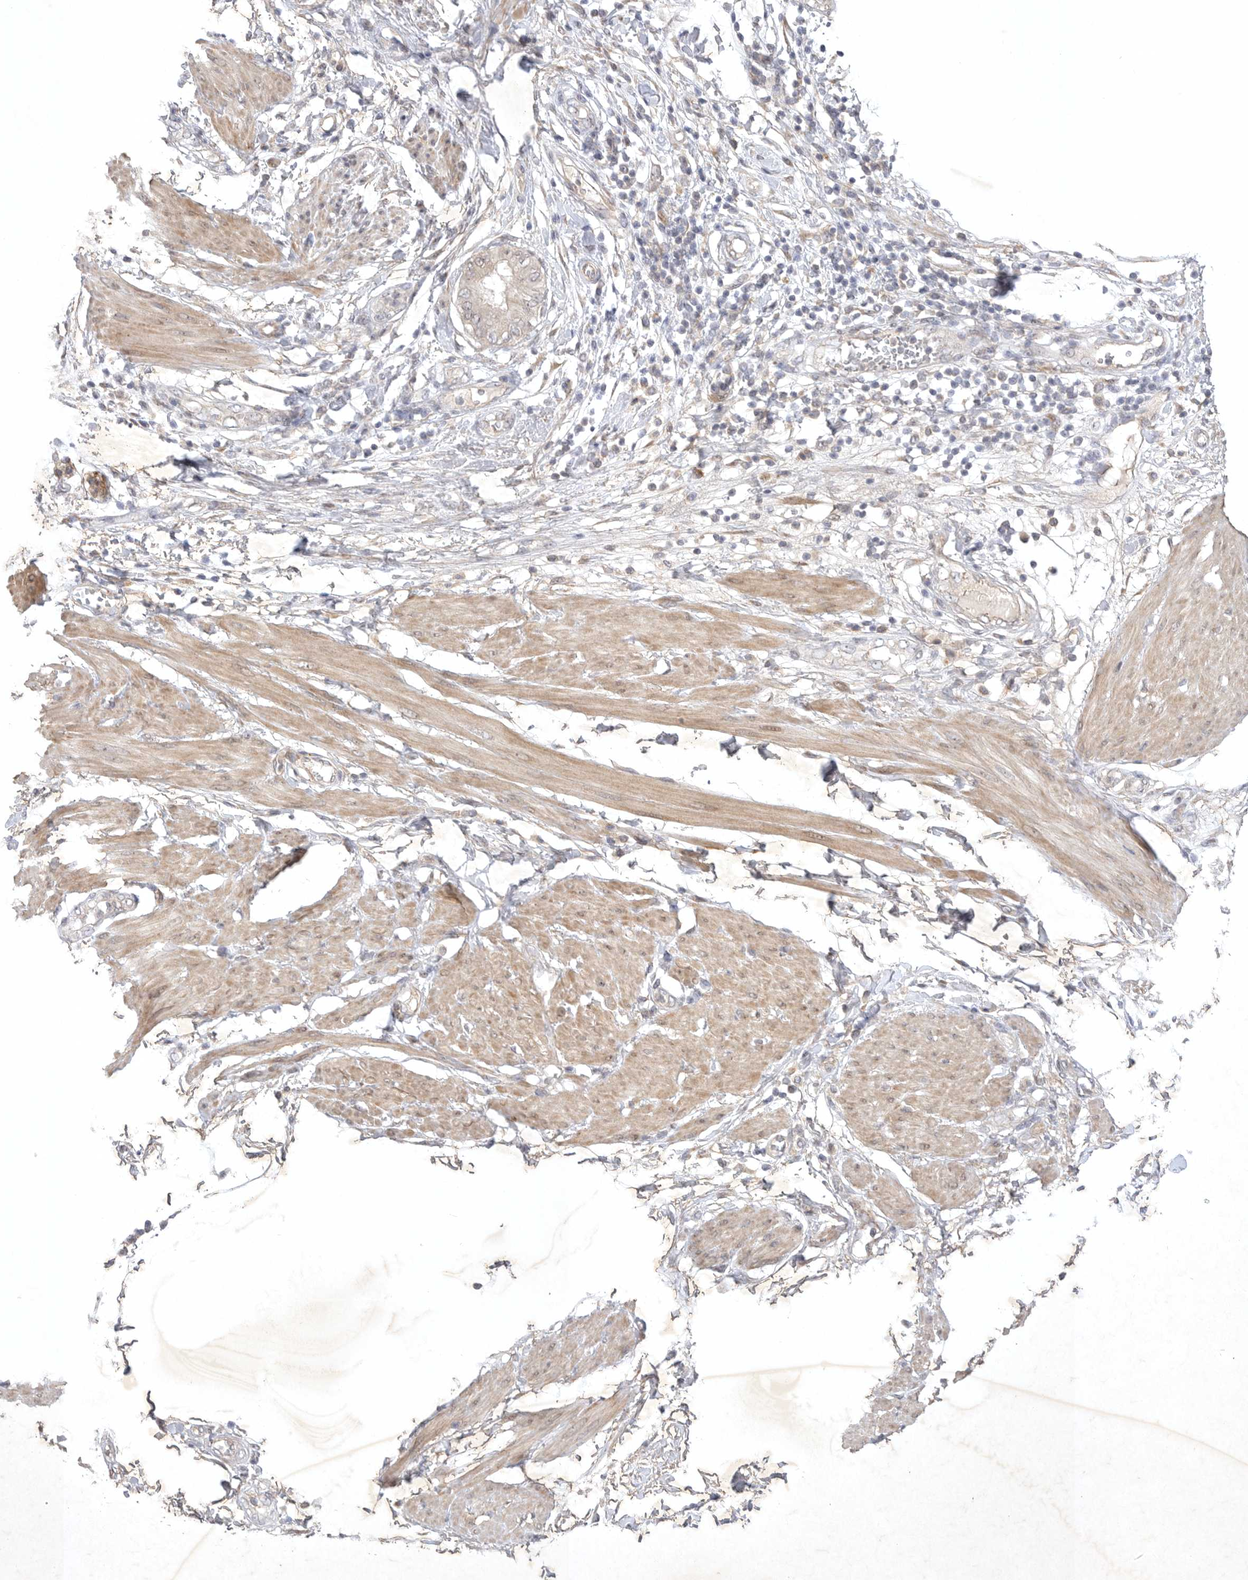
{"staining": {"intensity": "weak", "quantity": "<25%", "location": "cytoplasmic/membranous"}, "tissue": "pancreatic cancer", "cell_type": "Tumor cells", "image_type": "cancer", "snomed": [{"axis": "morphology", "description": "Normal tissue, NOS"}, {"axis": "morphology", "description": "Adenocarcinoma, NOS"}, {"axis": "topography", "description": "Pancreas"}, {"axis": "topography", "description": "Duodenum"}], "caption": "Immunohistochemical staining of human pancreatic cancer (adenocarcinoma) shows no significant staining in tumor cells.", "gene": "PTPDC1", "patient": {"sex": "female", "age": 60}}